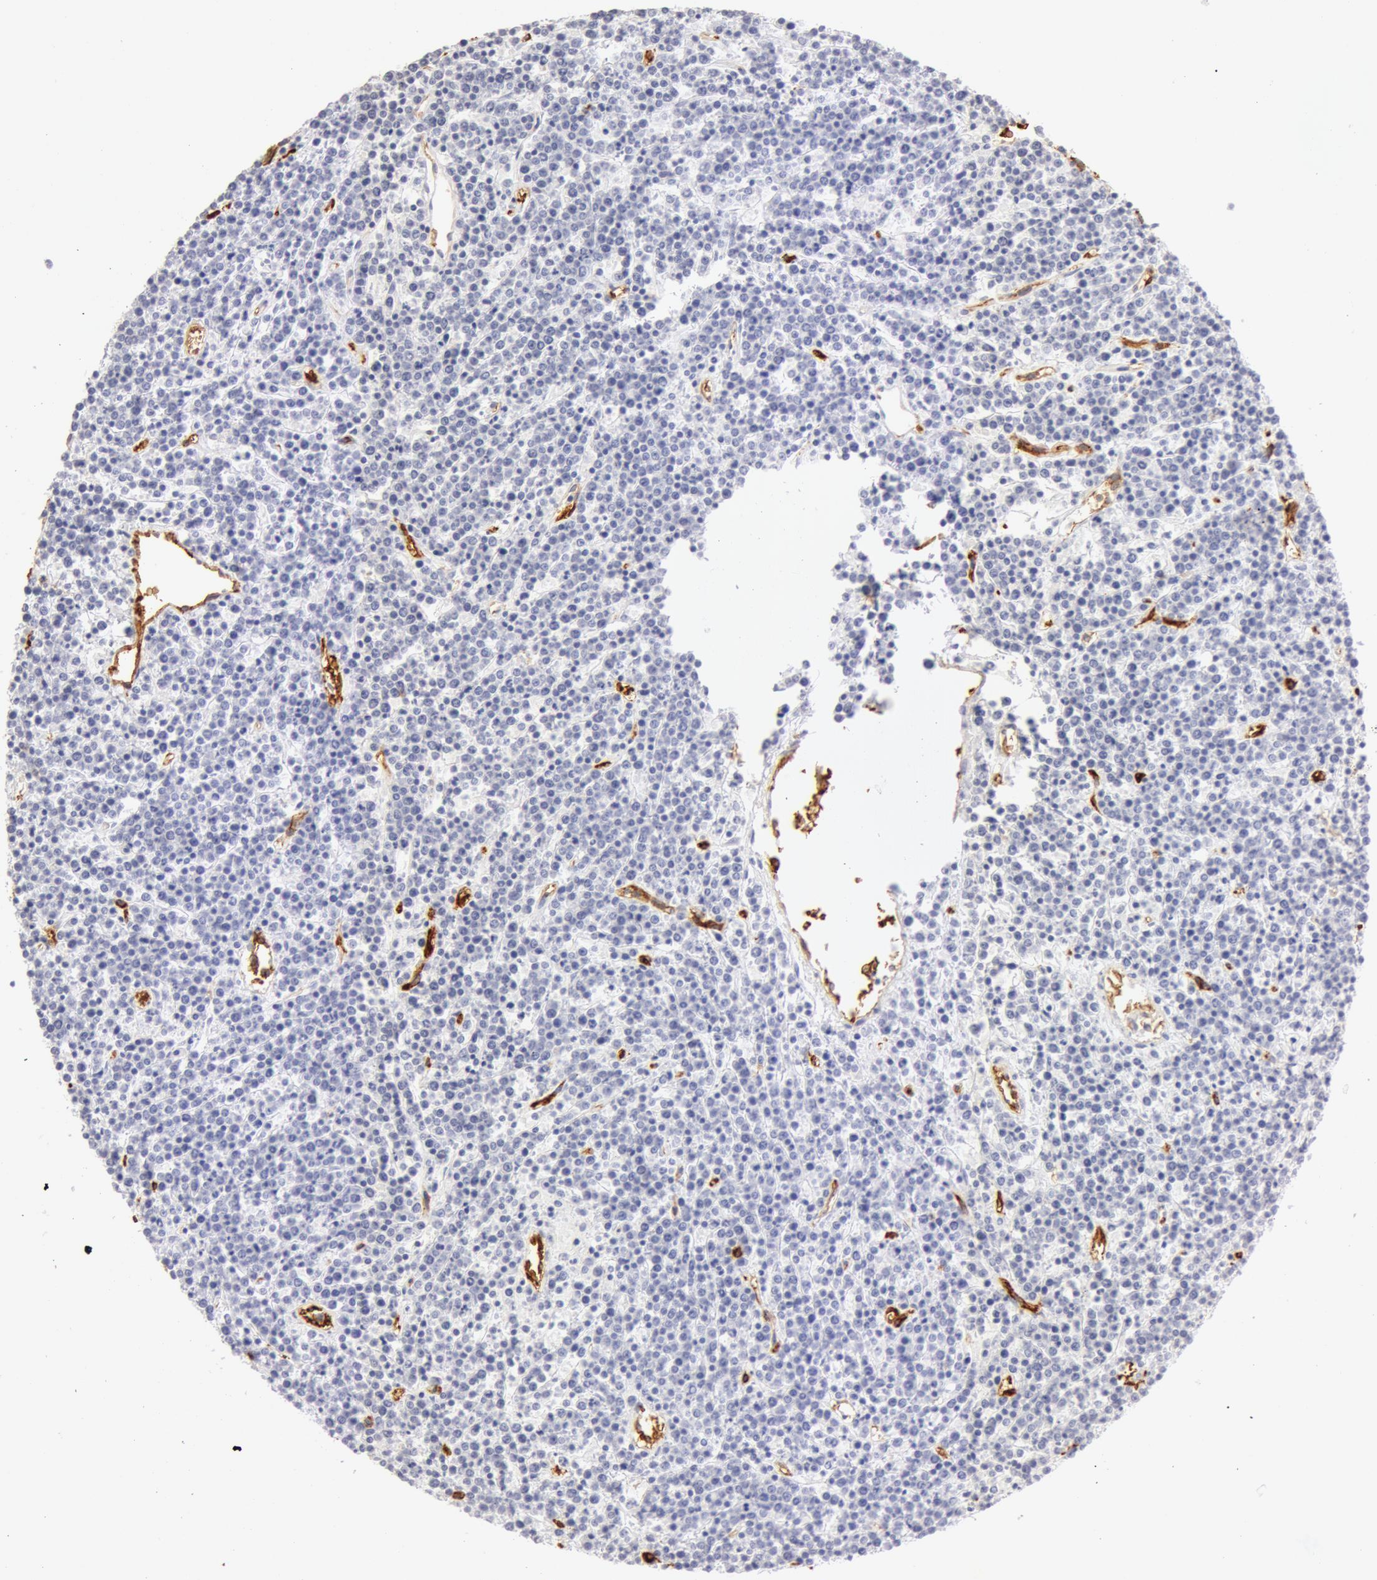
{"staining": {"intensity": "negative", "quantity": "none", "location": "none"}, "tissue": "lymphoma", "cell_type": "Tumor cells", "image_type": "cancer", "snomed": [{"axis": "morphology", "description": "Malignant lymphoma, non-Hodgkin's type, High grade"}, {"axis": "topography", "description": "Ovary"}], "caption": "Tumor cells are negative for brown protein staining in malignant lymphoma, non-Hodgkin's type (high-grade).", "gene": "AQP1", "patient": {"sex": "female", "age": 56}}